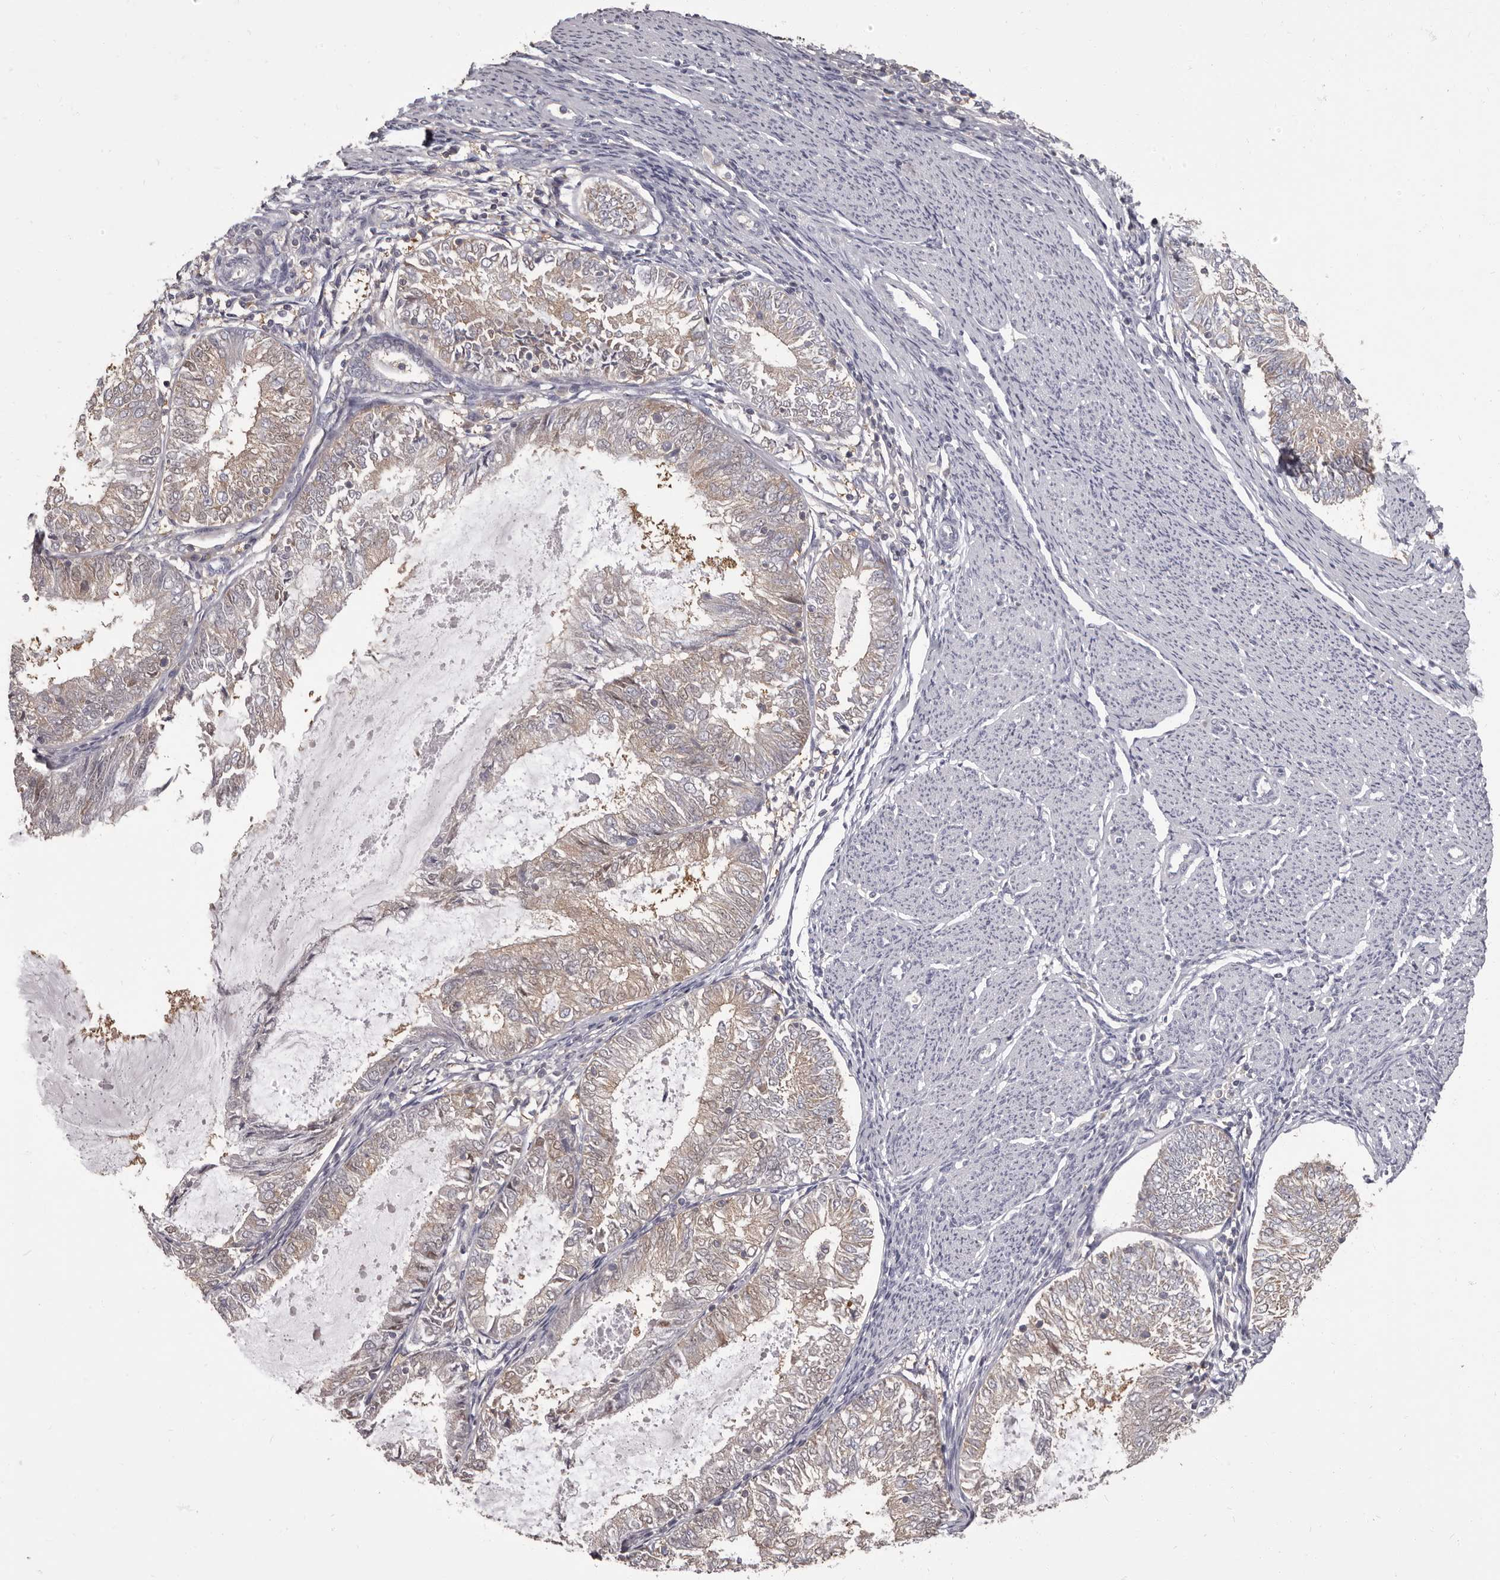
{"staining": {"intensity": "weak", "quantity": "25%-75%", "location": "cytoplasmic/membranous"}, "tissue": "endometrial cancer", "cell_type": "Tumor cells", "image_type": "cancer", "snomed": [{"axis": "morphology", "description": "Adenocarcinoma, NOS"}, {"axis": "topography", "description": "Endometrium"}], "caption": "Endometrial cancer stained for a protein shows weak cytoplasmic/membranous positivity in tumor cells. Ihc stains the protein of interest in brown and the nuclei are stained blue.", "gene": "APEH", "patient": {"sex": "female", "age": 57}}